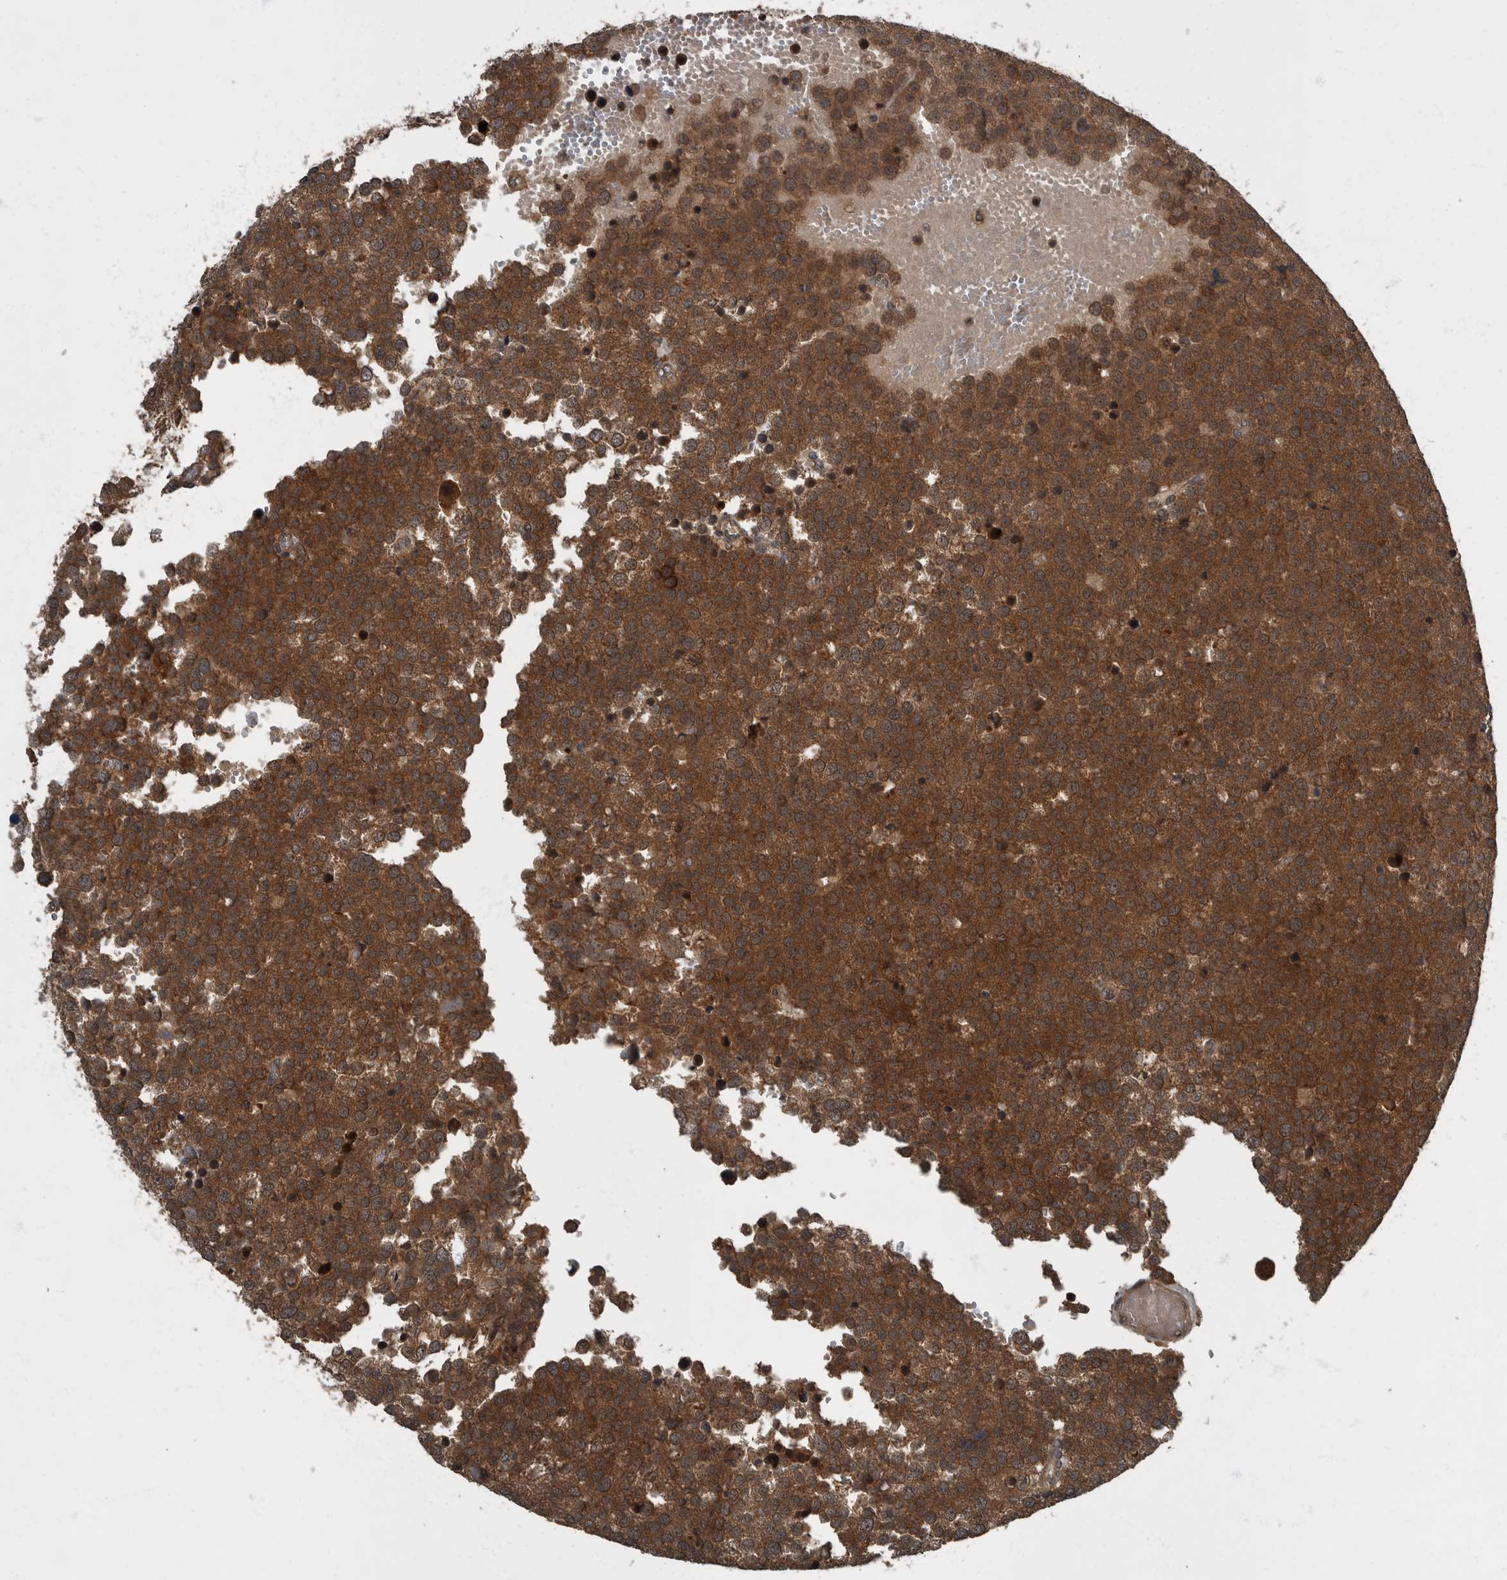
{"staining": {"intensity": "strong", "quantity": ">75%", "location": "cytoplasmic/membranous"}, "tissue": "testis cancer", "cell_type": "Tumor cells", "image_type": "cancer", "snomed": [{"axis": "morphology", "description": "Seminoma, NOS"}, {"axis": "topography", "description": "Testis"}], "caption": "A brown stain labels strong cytoplasmic/membranous expression of a protein in human testis seminoma tumor cells.", "gene": "RABGGTB", "patient": {"sex": "male", "age": 71}}